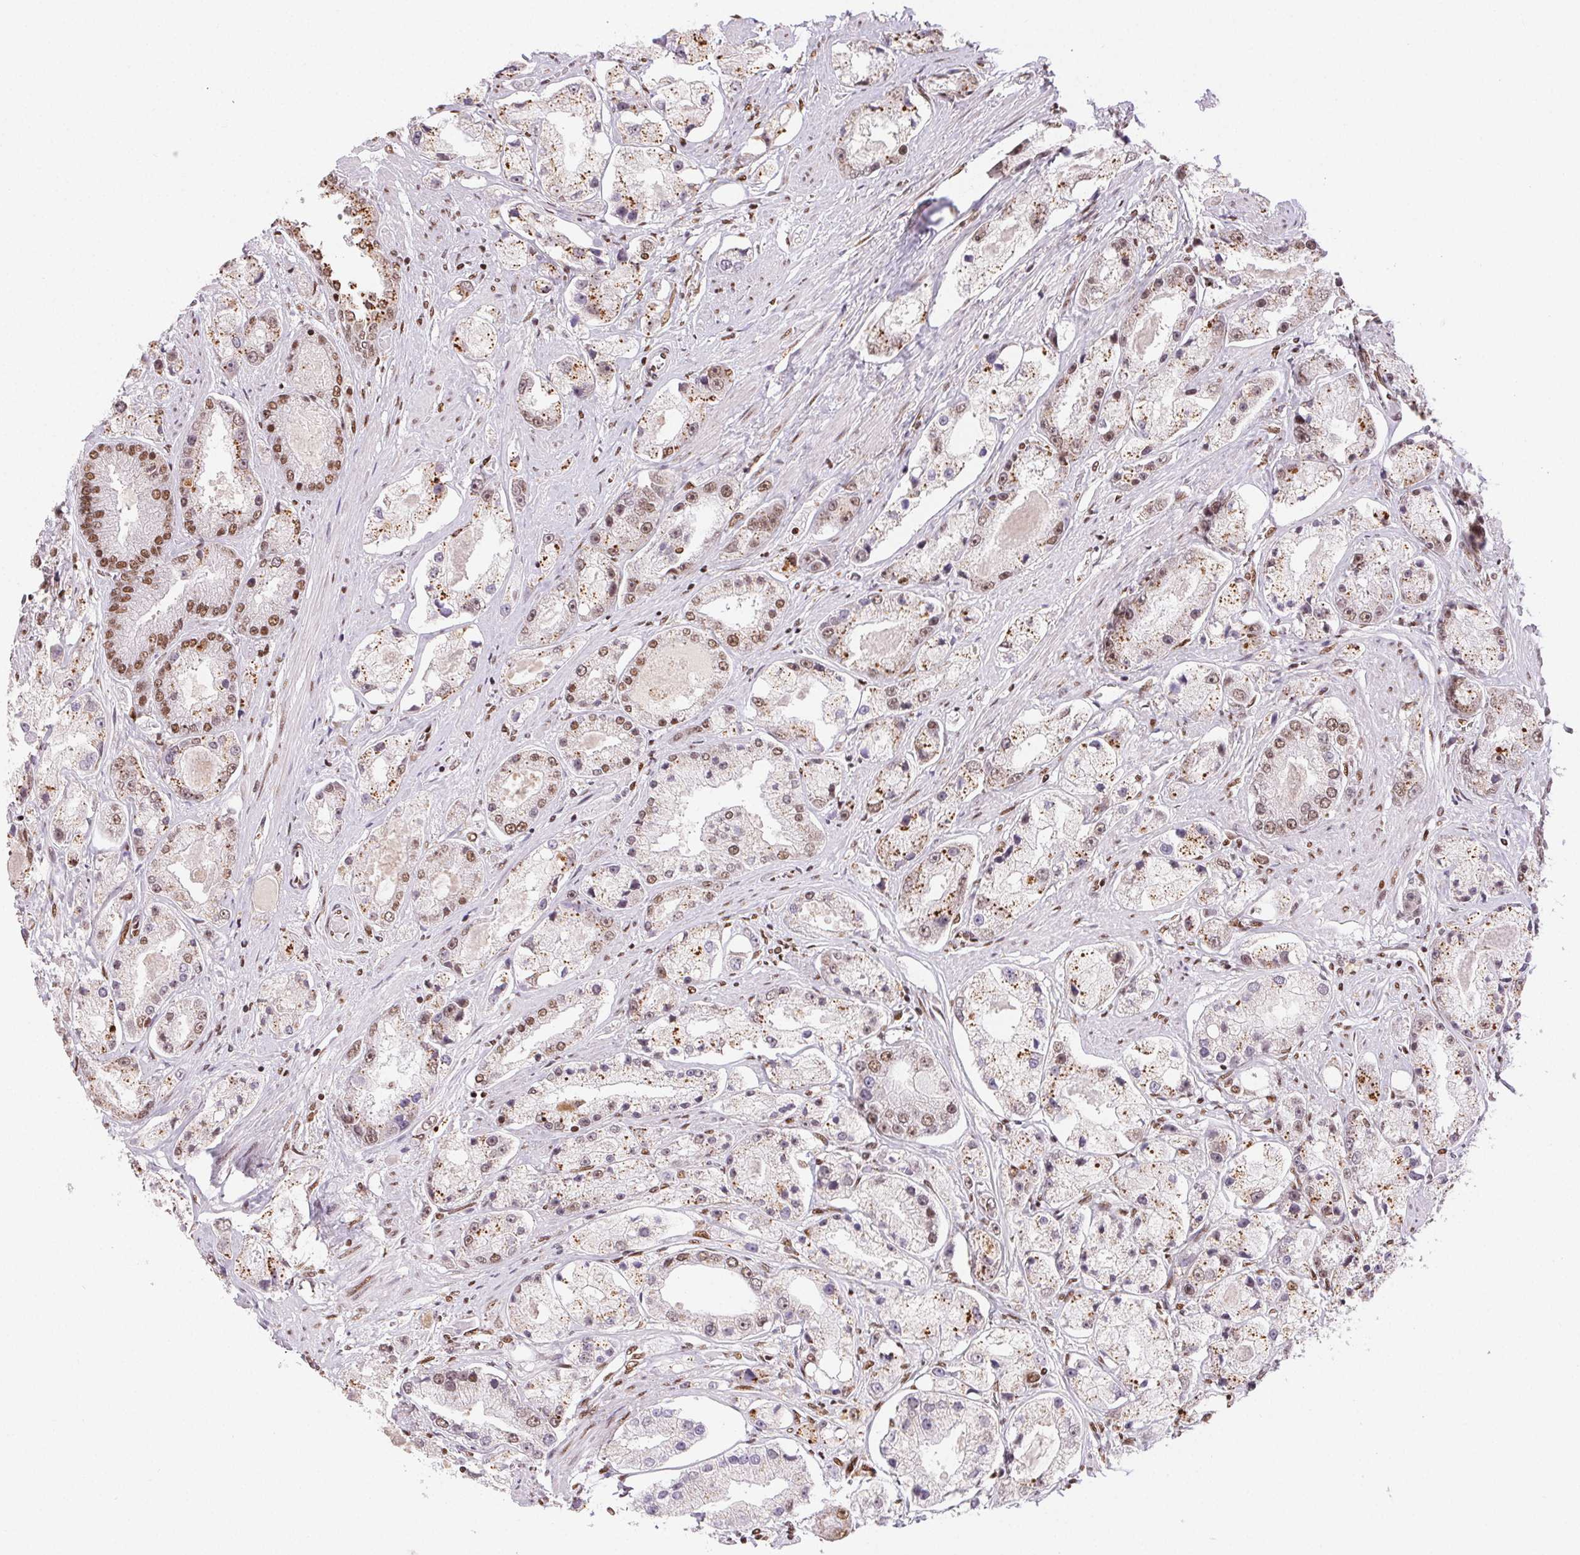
{"staining": {"intensity": "moderate", "quantity": ">75%", "location": "cytoplasmic/membranous,nuclear"}, "tissue": "prostate cancer", "cell_type": "Tumor cells", "image_type": "cancer", "snomed": [{"axis": "morphology", "description": "Adenocarcinoma, High grade"}, {"axis": "topography", "description": "Prostate"}], "caption": "Prostate cancer stained with DAB (3,3'-diaminobenzidine) IHC reveals medium levels of moderate cytoplasmic/membranous and nuclear staining in approximately >75% of tumor cells.", "gene": "ZNF80", "patient": {"sex": "male", "age": 67}}